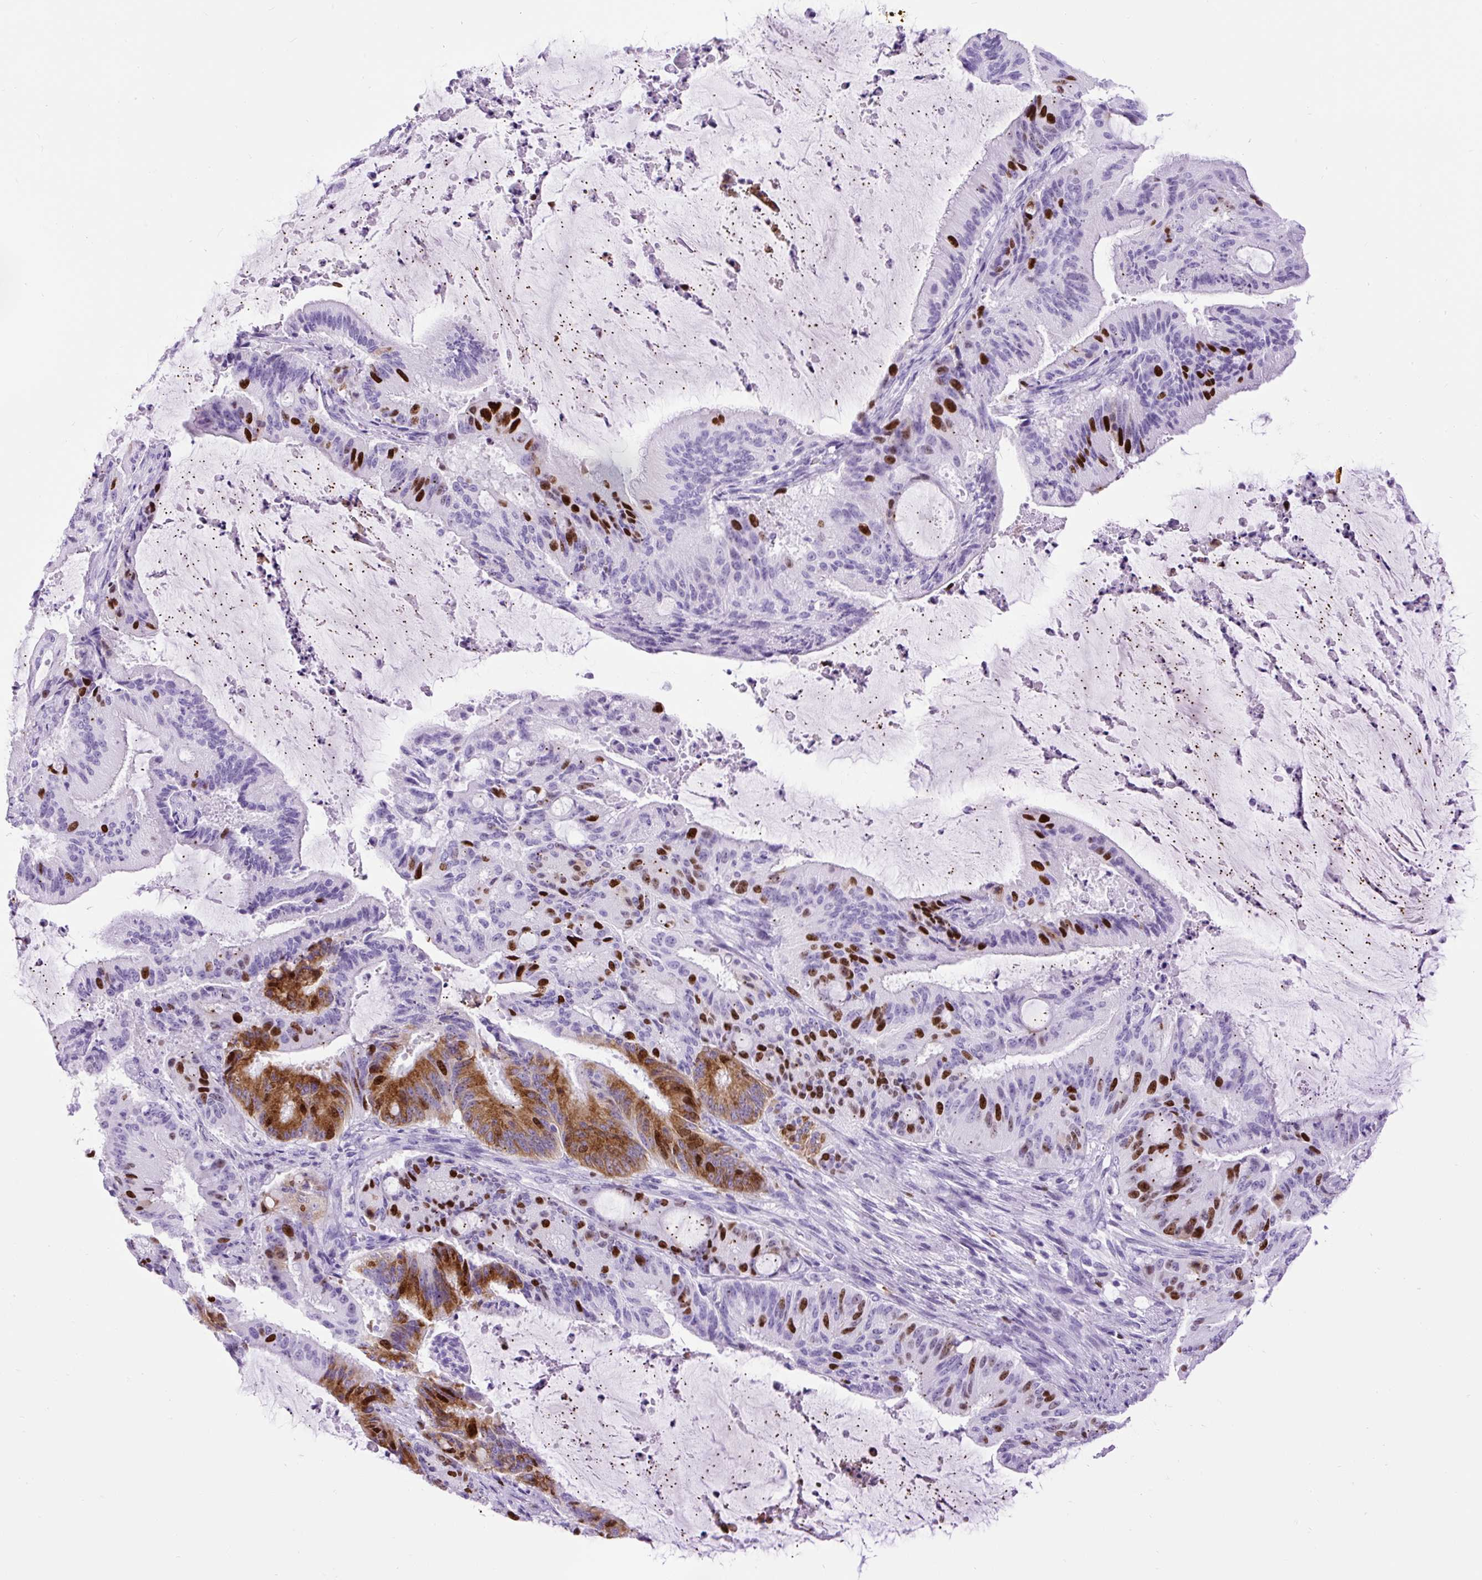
{"staining": {"intensity": "strong", "quantity": "<25%", "location": "cytoplasmic/membranous,nuclear"}, "tissue": "liver cancer", "cell_type": "Tumor cells", "image_type": "cancer", "snomed": [{"axis": "morphology", "description": "Normal tissue, NOS"}, {"axis": "morphology", "description": "Cholangiocarcinoma"}, {"axis": "topography", "description": "Liver"}, {"axis": "topography", "description": "Peripheral nerve tissue"}], "caption": "Protein expression analysis of human liver cancer reveals strong cytoplasmic/membranous and nuclear expression in about <25% of tumor cells.", "gene": "RACGAP1", "patient": {"sex": "female", "age": 73}}